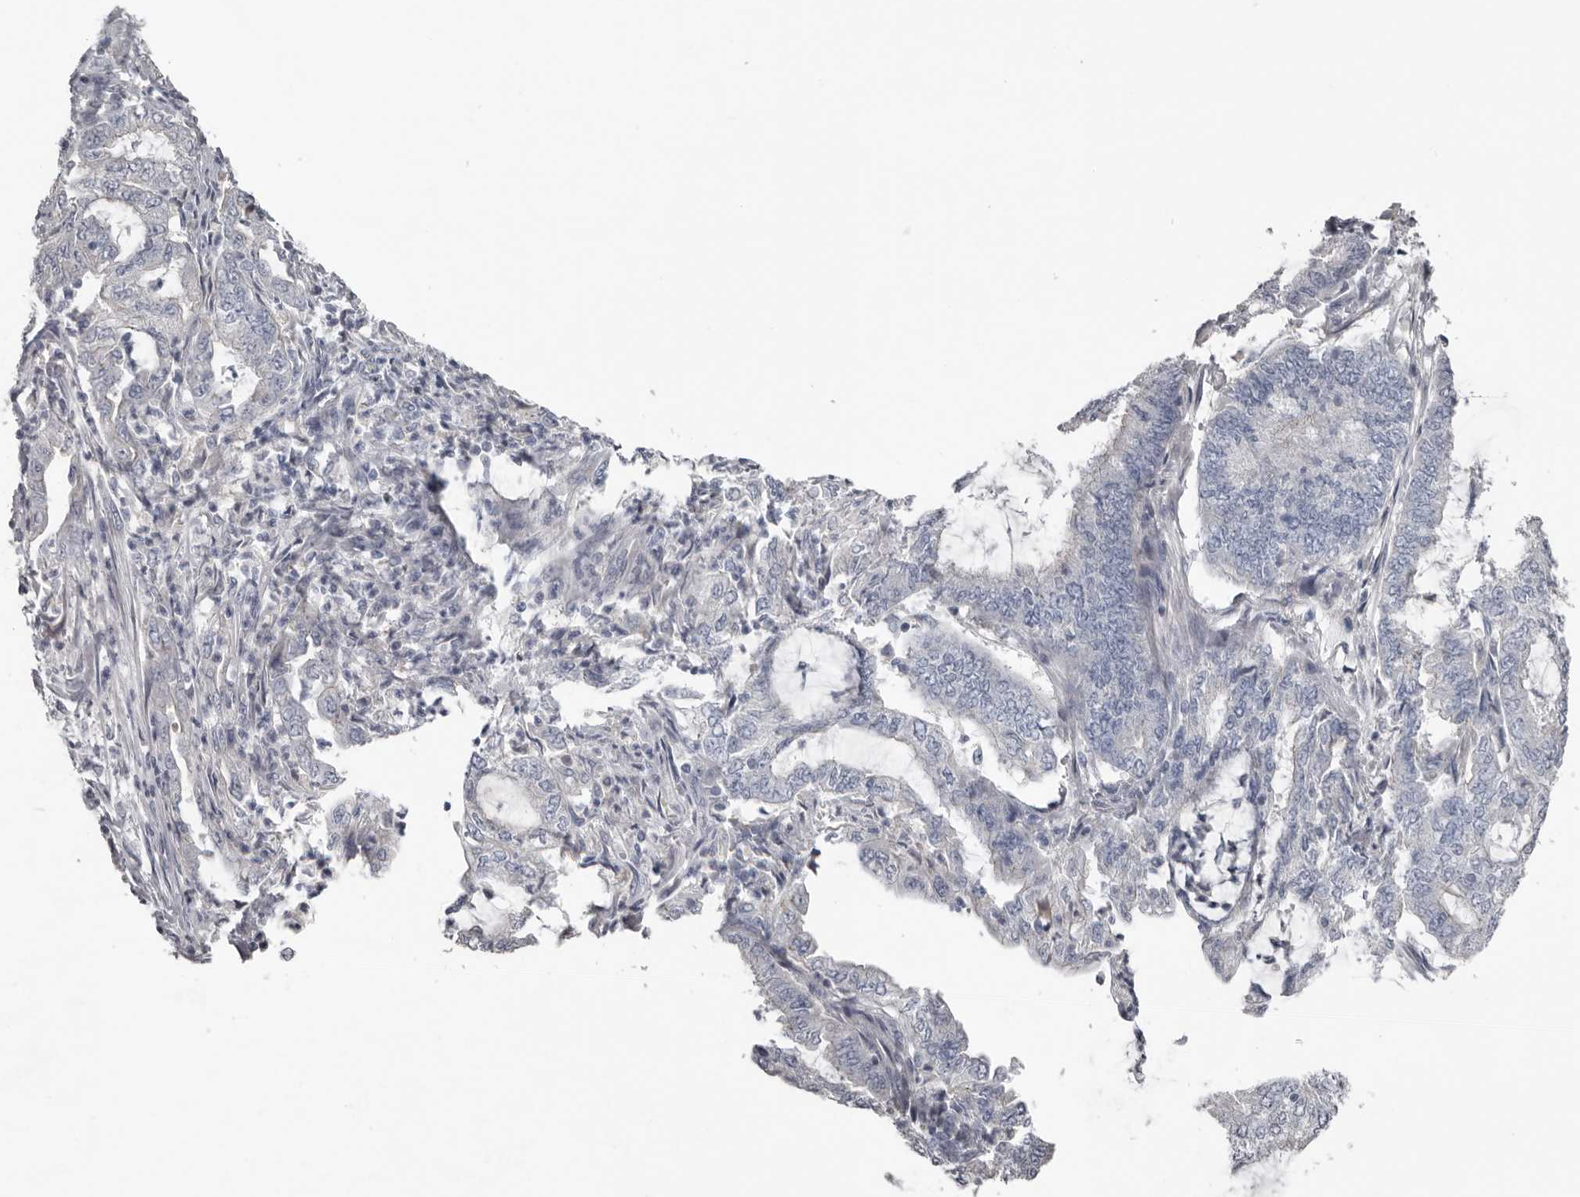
{"staining": {"intensity": "negative", "quantity": "none", "location": "none"}, "tissue": "endometrial cancer", "cell_type": "Tumor cells", "image_type": "cancer", "snomed": [{"axis": "morphology", "description": "Adenocarcinoma, NOS"}, {"axis": "topography", "description": "Endometrium"}], "caption": "High magnification brightfield microscopy of adenocarcinoma (endometrial) stained with DAB (3,3'-diaminobenzidine) (brown) and counterstained with hematoxylin (blue): tumor cells show no significant positivity.", "gene": "FABP7", "patient": {"sex": "female", "age": 49}}